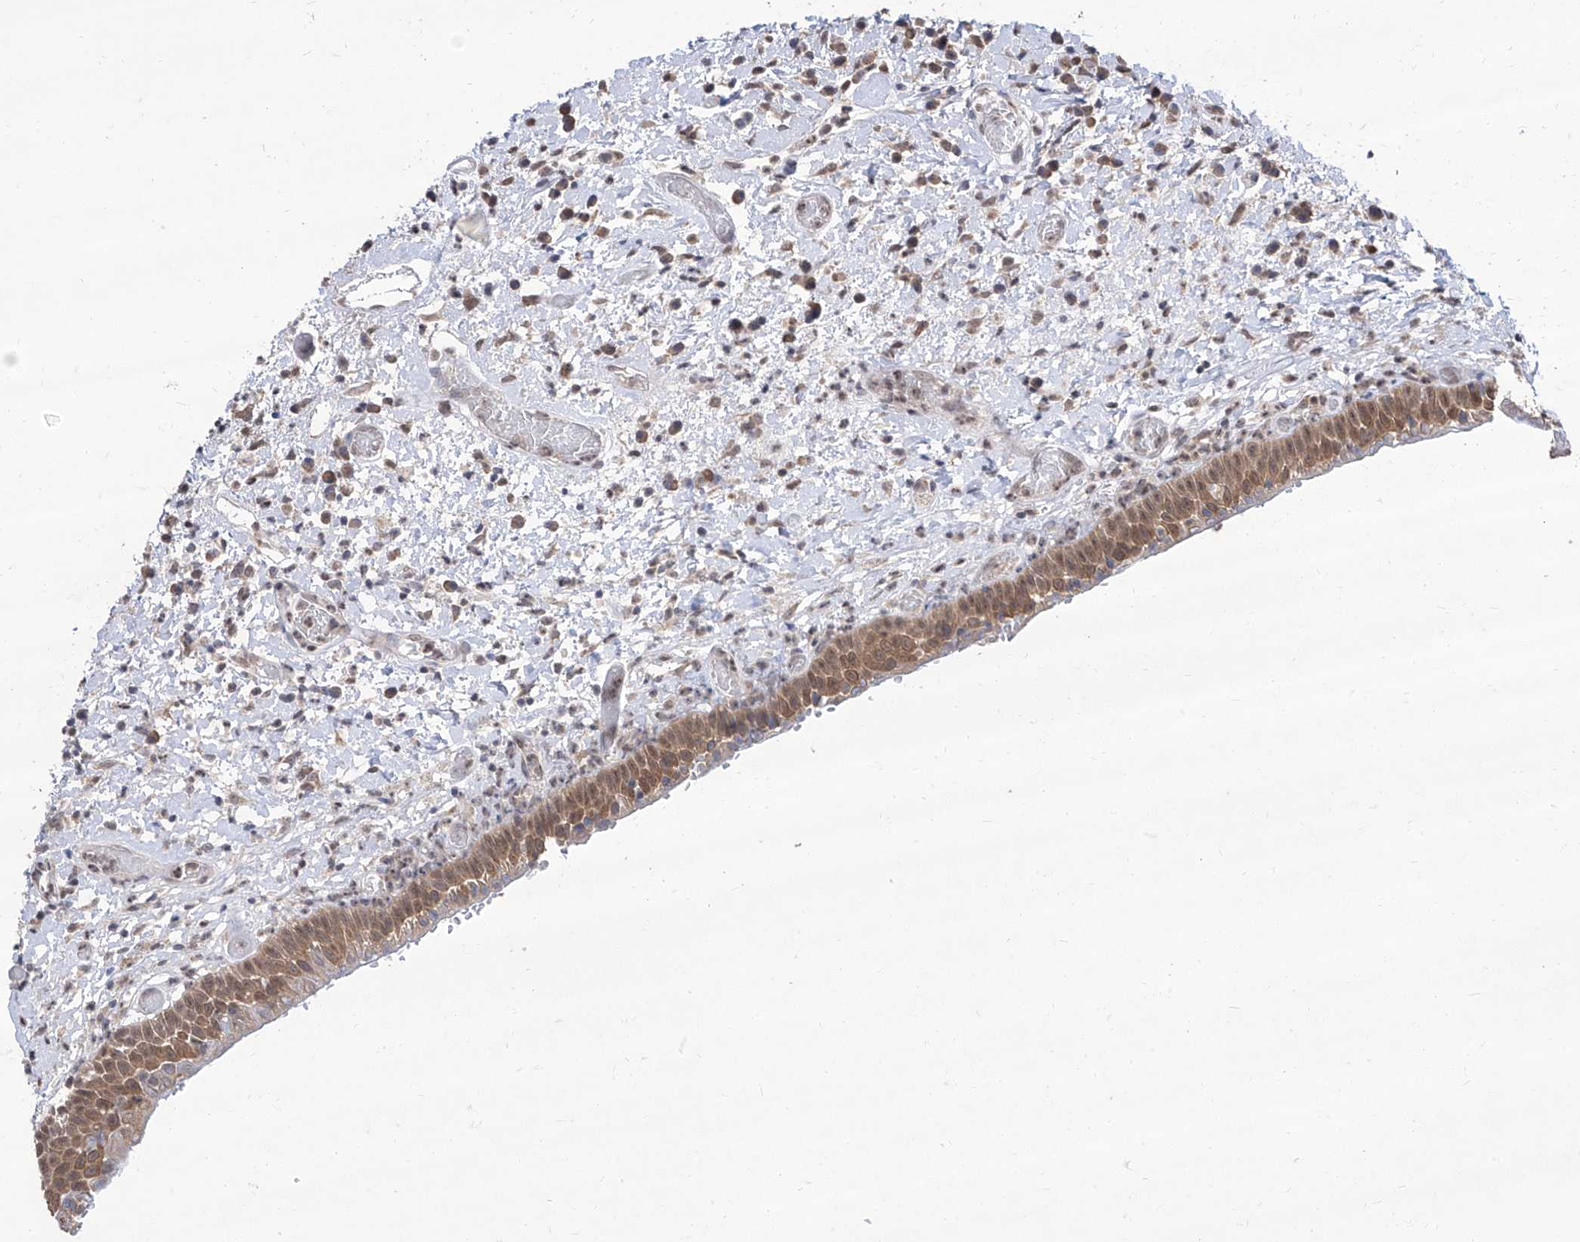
{"staining": {"intensity": "moderate", "quantity": ">75%", "location": "cytoplasmic/membranous,nuclear"}, "tissue": "oral mucosa", "cell_type": "Squamous epithelial cells", "image_type": "normal", "snomed": [{"axis": "morphology", "description": "Normal tissue, NOS"}, {"axis": "topography", "description": "Oral tissue"}], "caption": "Immunohistochemistry (IHC) (DAB) staining of unremarkable oral mucosa displays moderate cytoplasmic/membranous,nuclear protein staining in approximately >75% of squamous epithelial cells. The protein is stained brown, and the nuclei are stained in blue (DAB (3,3'-diaminobenzidine) IHC with brightfield microscopy, high magnification).", "gene": "BROX", "patient": {"sex": "female", "age": 76}}